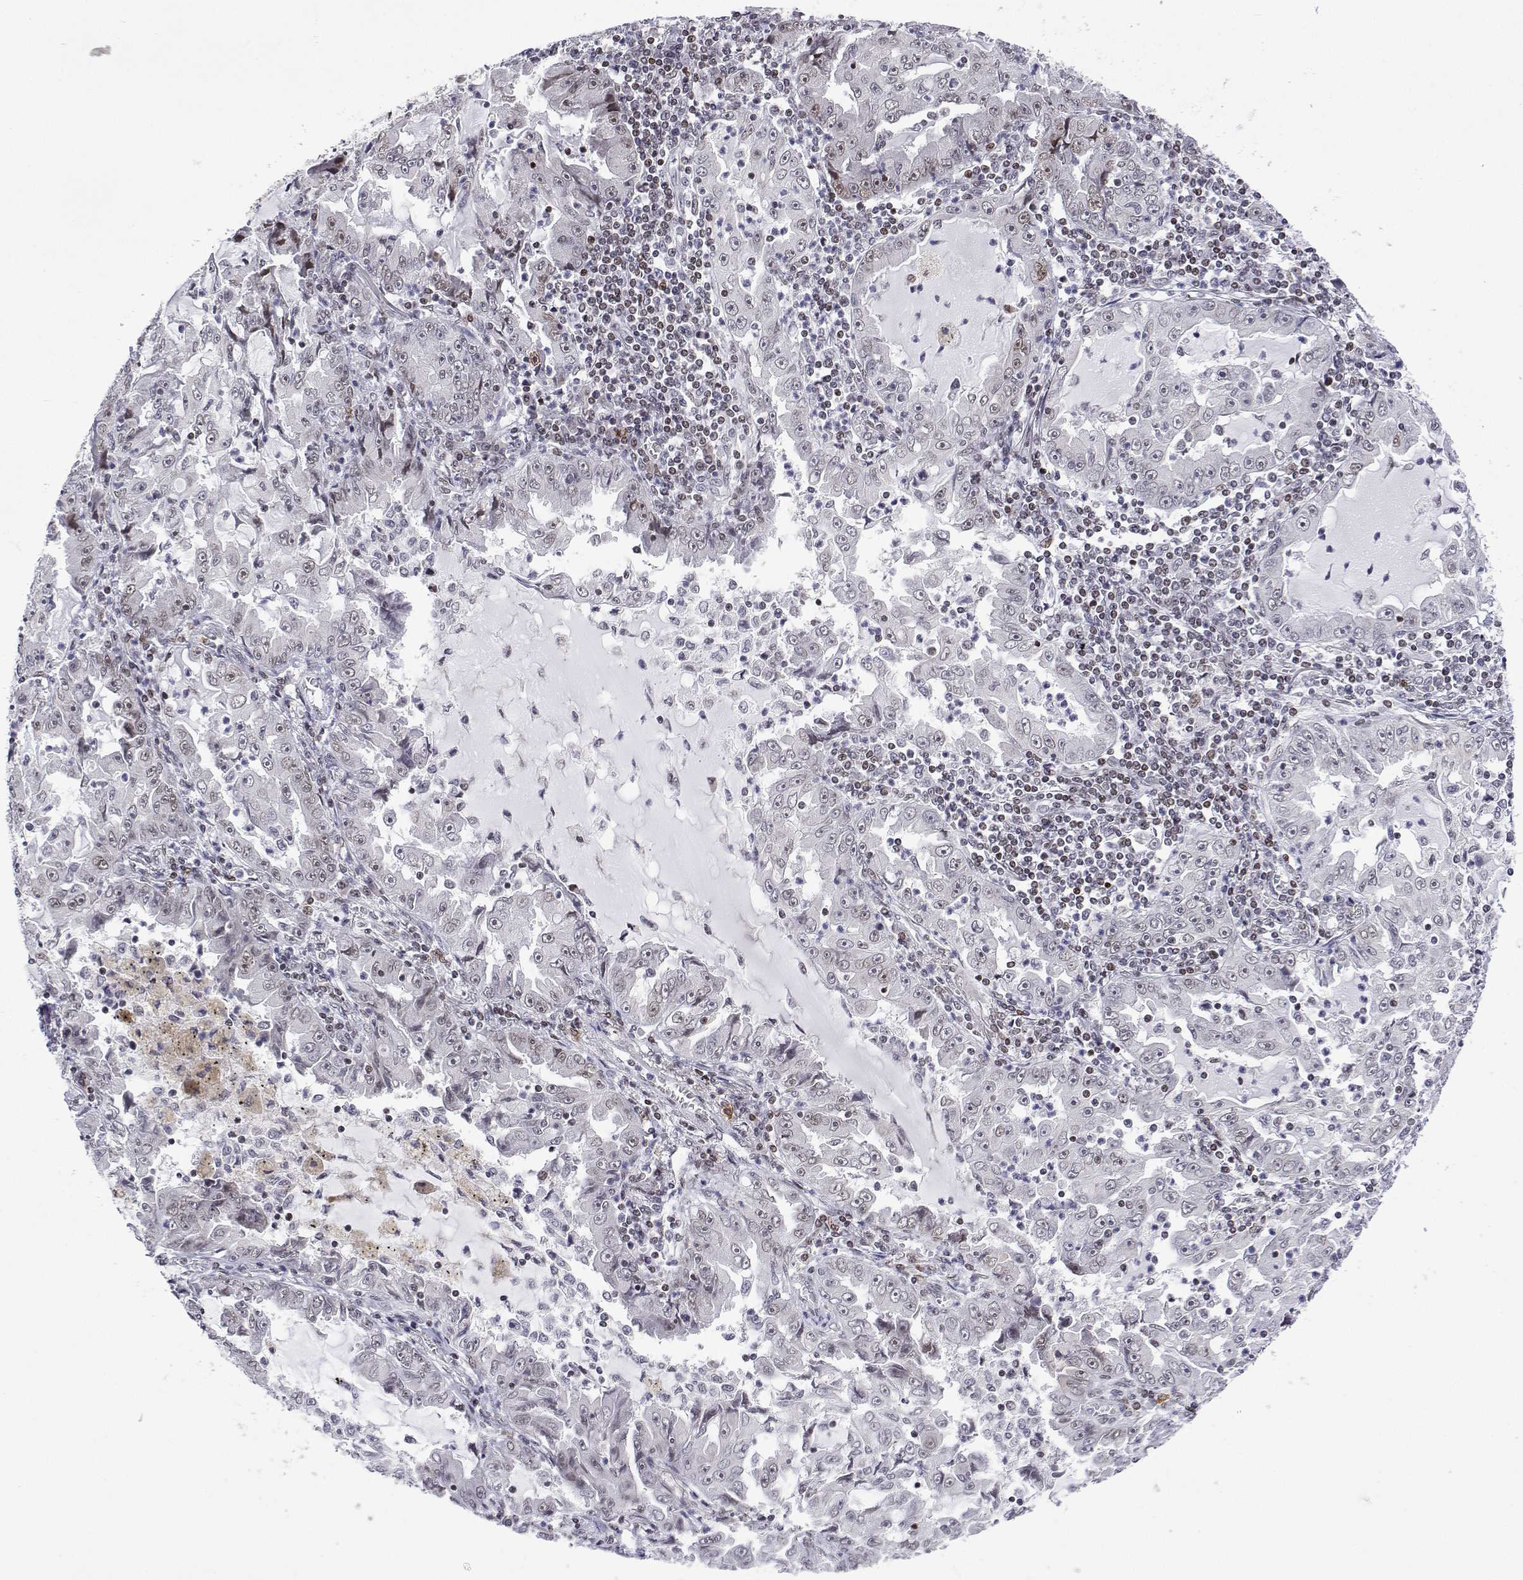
{"staining": {"intensity": "moderate", "quantity": "<25%", "location": "nuclear"}, "tissue": "lung cancer", "cell_type": "Tumor cells", "image_type": "cancer", "snomed": [{"axis": "morphology", "description": "Adenocarcinoma, NOS"}, {"axis": "topography", "description": "Lung"}], "caption": "Immunohistochemistry (IHC) of lung cancer (adenocarcinoma) exhibits low levels of moderate nuclear staining in approximately <25% of tumor cells.", "gene": "XPC", "patient": {"sex": "female", "age": 52}}